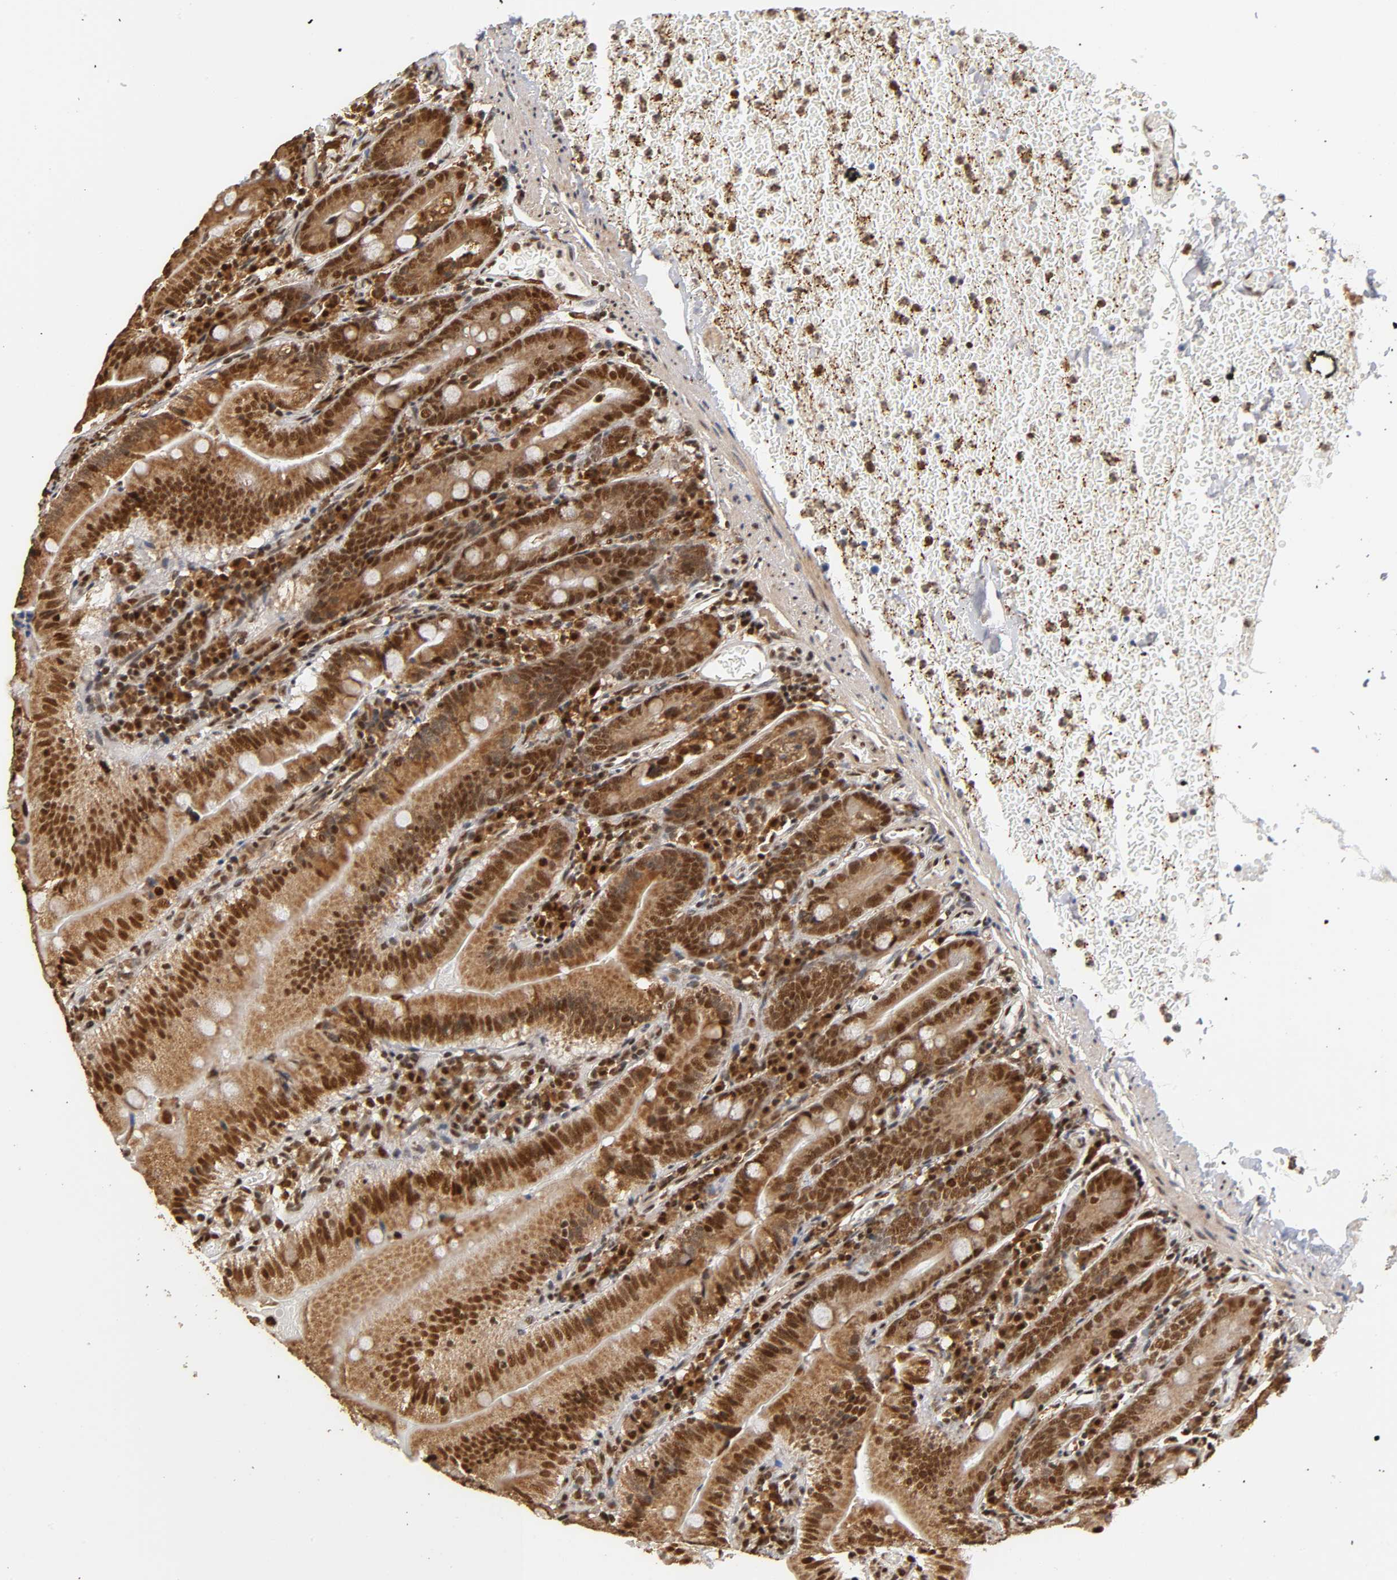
{"staining": {"intensity": "strong", "quantity": ">75%", "location": "cytoplasmic/membranous,nuclear"}, "tissue": "small intestine", "cell_type": "Glandular cells", "image_type": "normal", "snomed": [{"axis": "morphology", "description": "Normal tissue, NOS"}, {"axis": "topography", "description": "Small intestine"}], "caption": "Brown immunohistochemical staining in unremarkable small intestine shows strong cytoplasmic/membranous,nuclear positivity in approximately >75% of glandular cells.", "gene": "RNF122", "patient": {"sex": "male", "age": 71}}